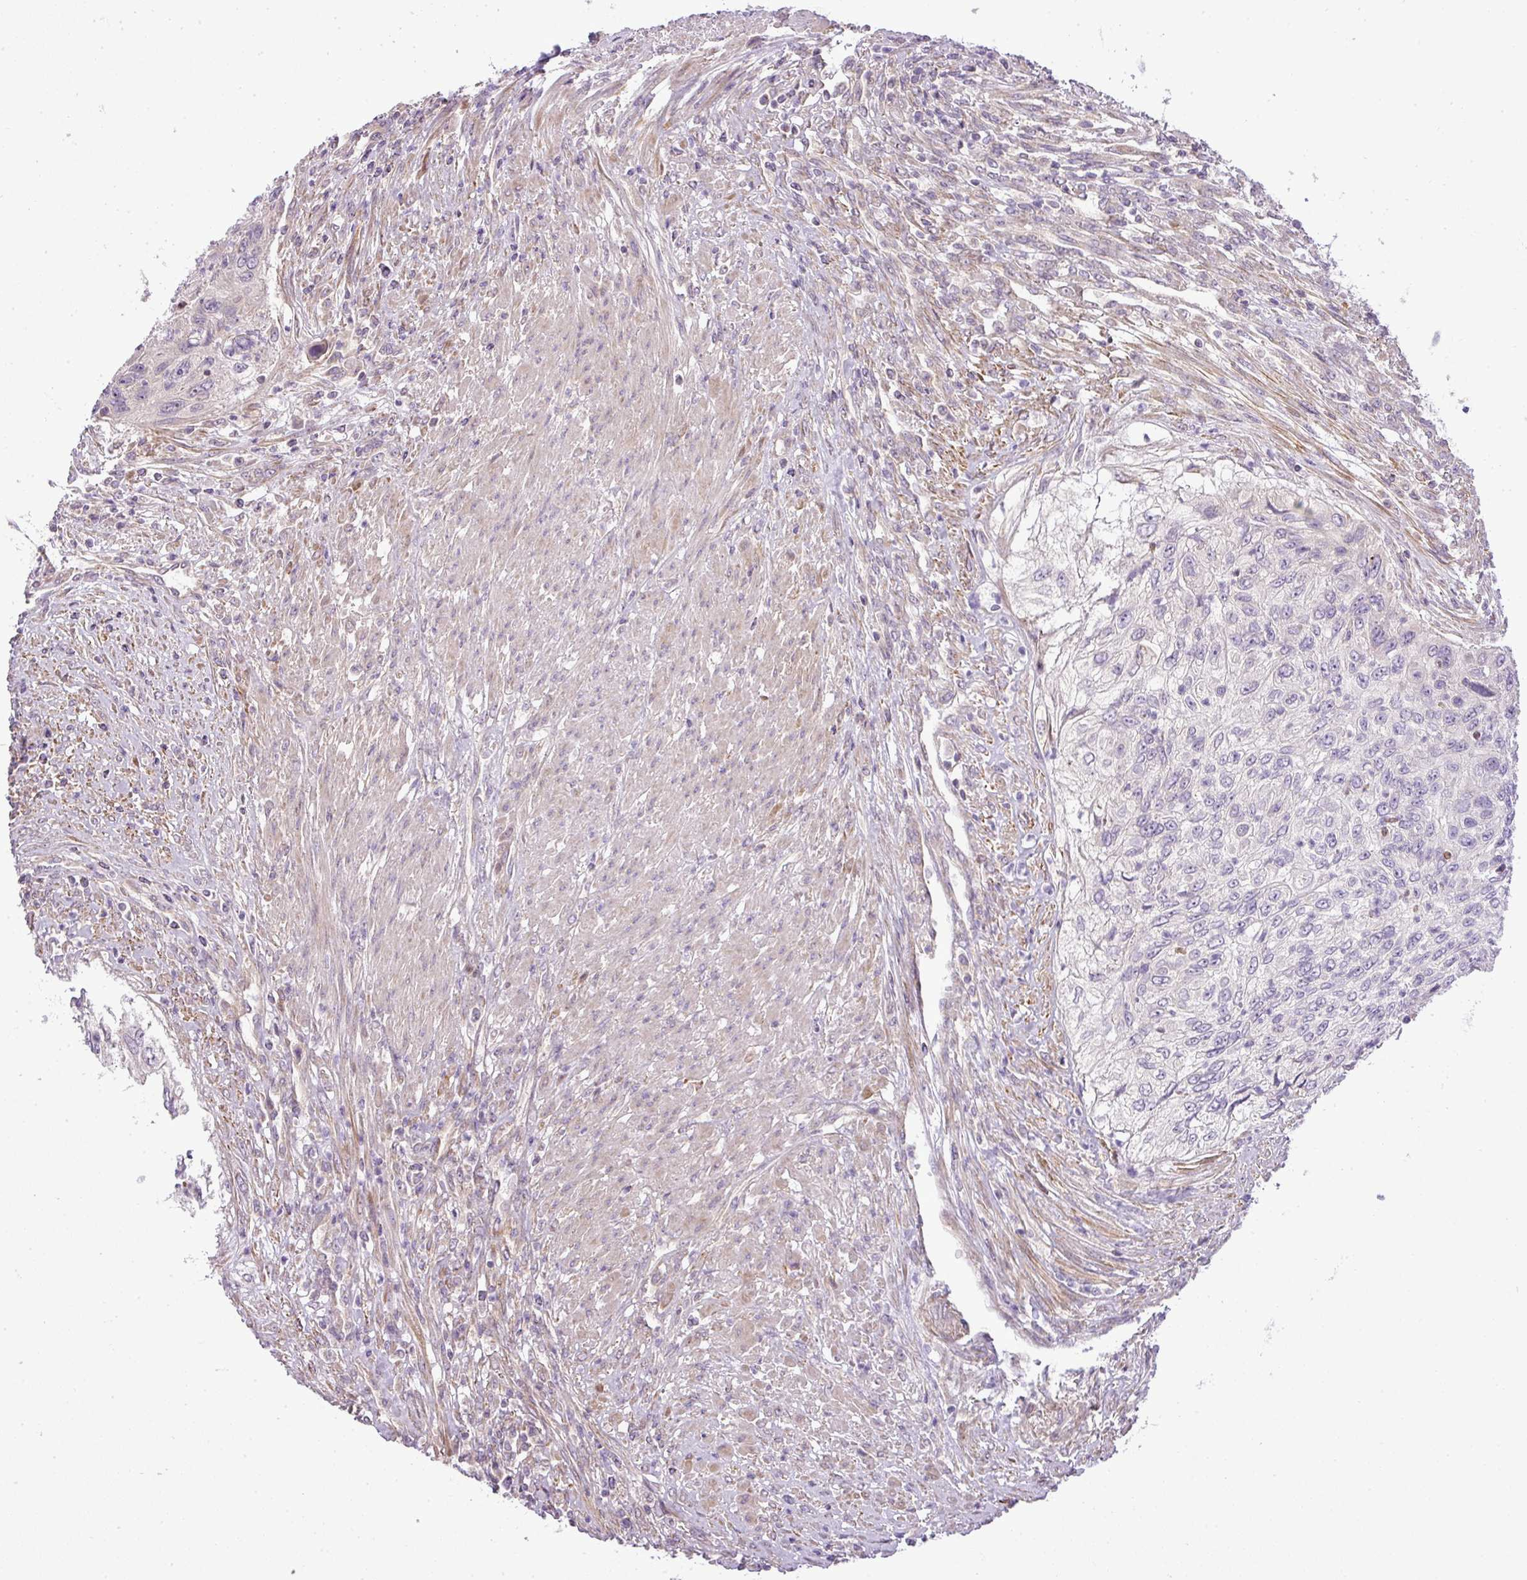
{"staining": {"intensity": "negative", "quantity": "none", "location": "none"}, "tissue": "urothelial cancer", "cell_type": "Tumor cells", "image_type": "cancer", "snomed": [{"axis": "morphology", "description": "Urothelial carcinoma, High grade"}, {"axis": "topography", "description": "Urinary bladder"}], "caption": "Immunohistochemistry (IHC) photomicrograph of urothelial cancer stained for a protein (brown), which displays no staining in tumor cells.", "gene": "ZDHHC1", "patient": {"sex": "female", "age": 60}}